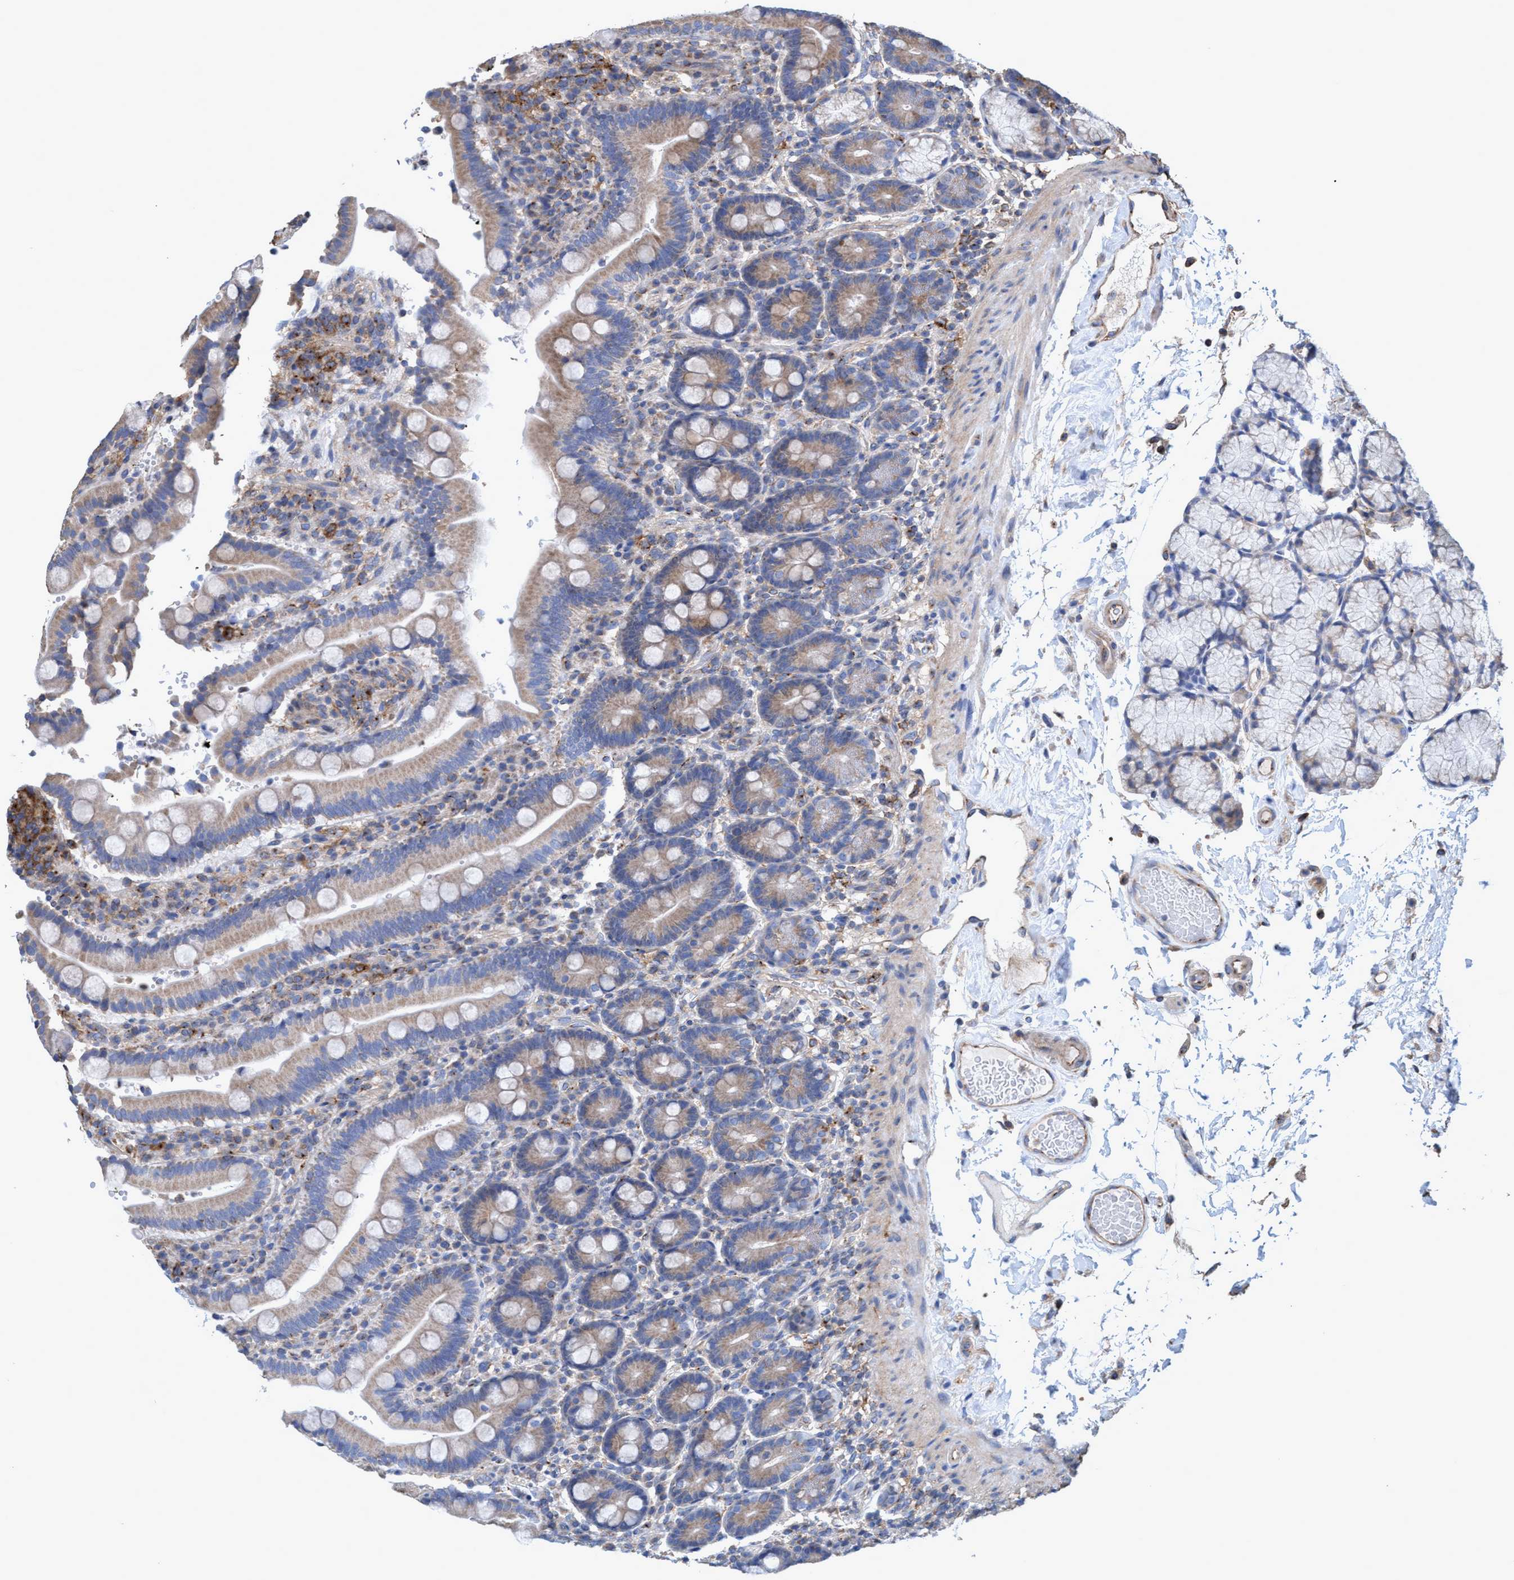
{"staining": {"intensity": "weak", "quantity": "25%-75%", "location": "cytoplasmic/membranous"}, "tissue": "duodenum", "cell_type": "Glandular cells", "image_type": "normal", "snomed": [{"axis": "morphology", "description": "Normal tissue, NOS"}, {"axis": "topography", "description": "Small intestine, NOS"}], "caption": "This image displays immunohistochemistry staining of benign human duodenum, with low weak cytoplasmic/membranous expression in about 25%-75% of glandular cells.", "gene": "BICD2", "patient": {"sex": "female", "age": 71}}